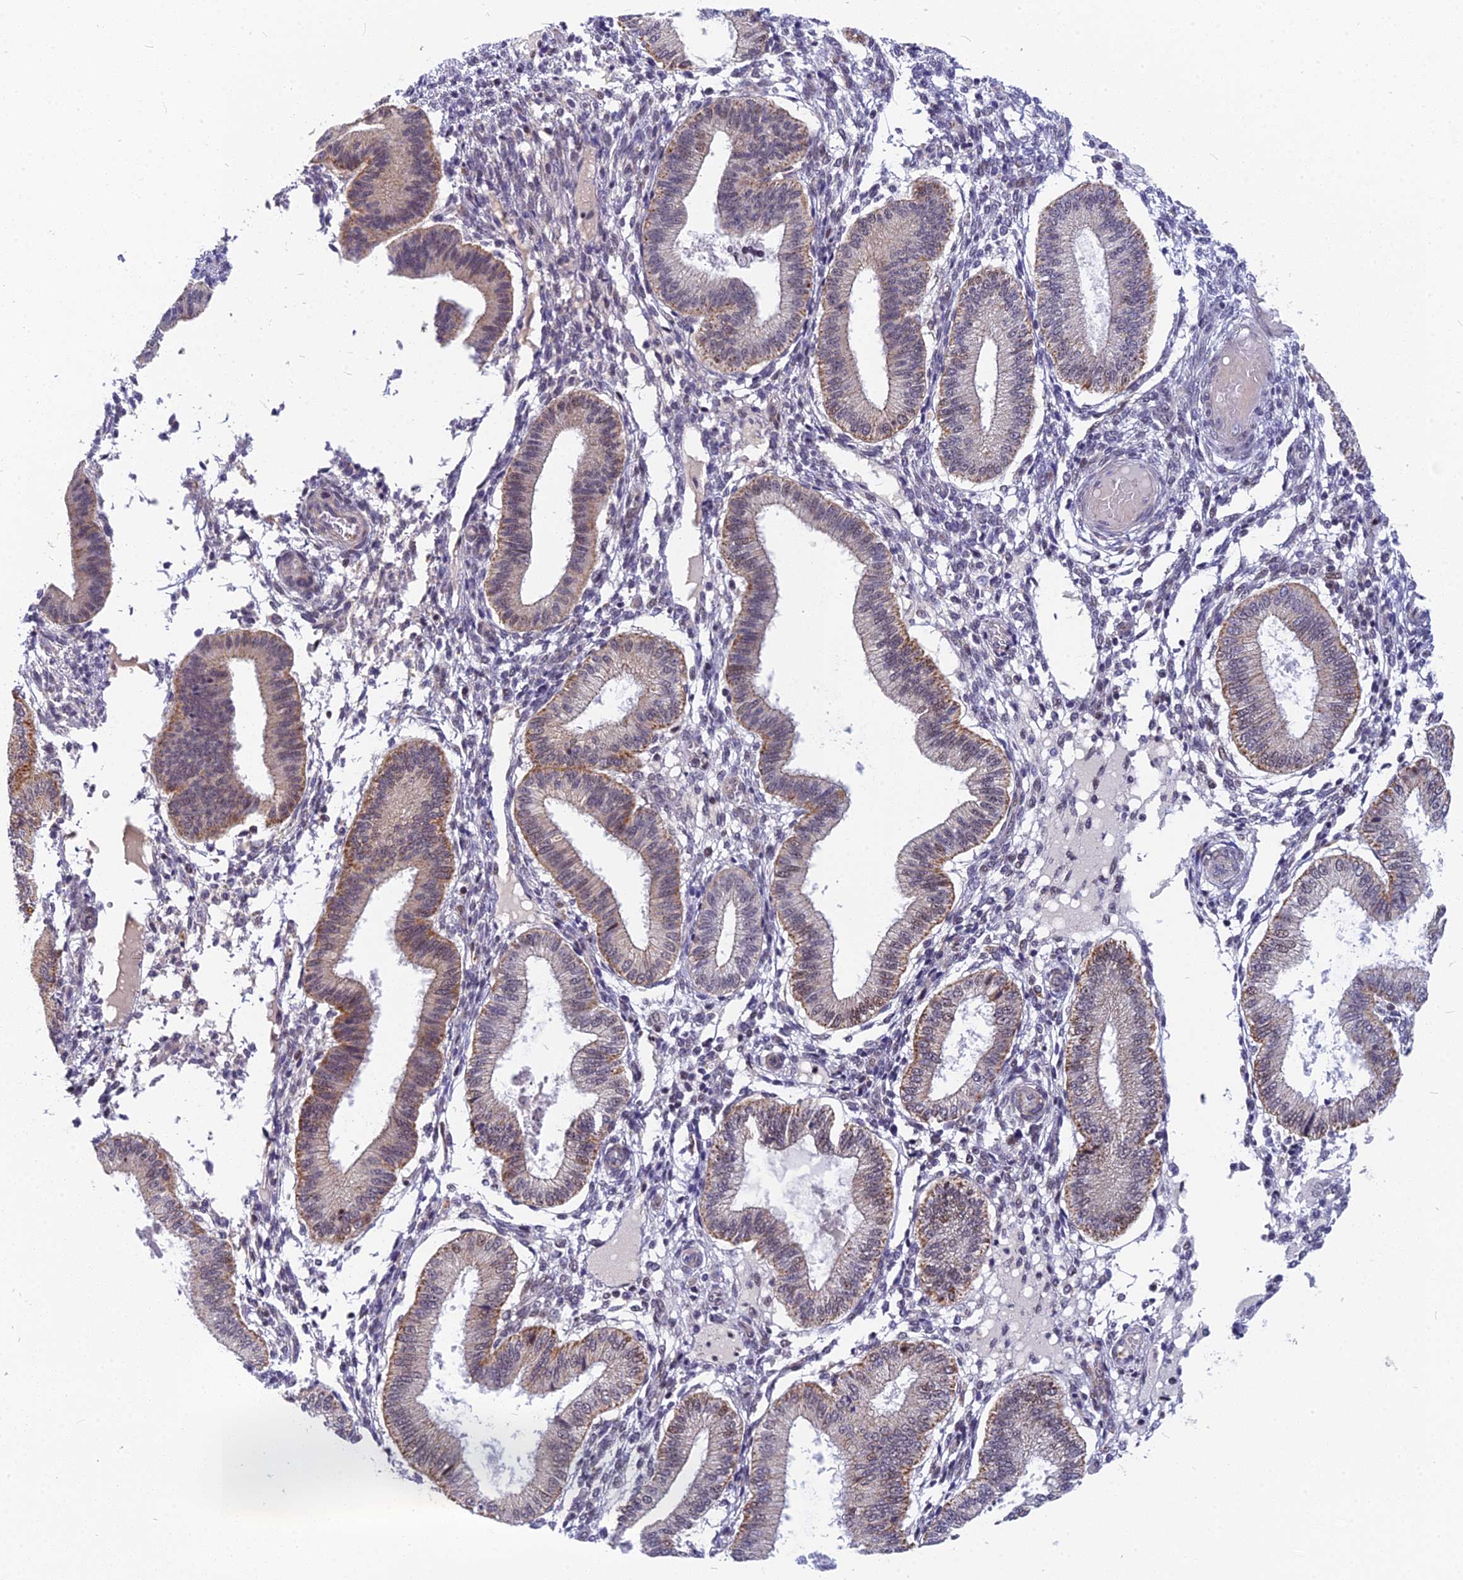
{"staining": {"intensity": "negative", "quantity": "none", "location": "none"}, "tissue": "endometrium", "cell_type": "Cells in endometrial stroma", "image_type": "normal", "snomed": [{"axis": "morphology", "description": "Normal tissue, NOS"}, {"axis": "topography", "description": "Endometrium"}], "caption": "IHC of benign human endometrium displays no staining in cells in endometrial stroma.", "gene": "CMC1", "patient": {"sex": "female", "age": 39}}